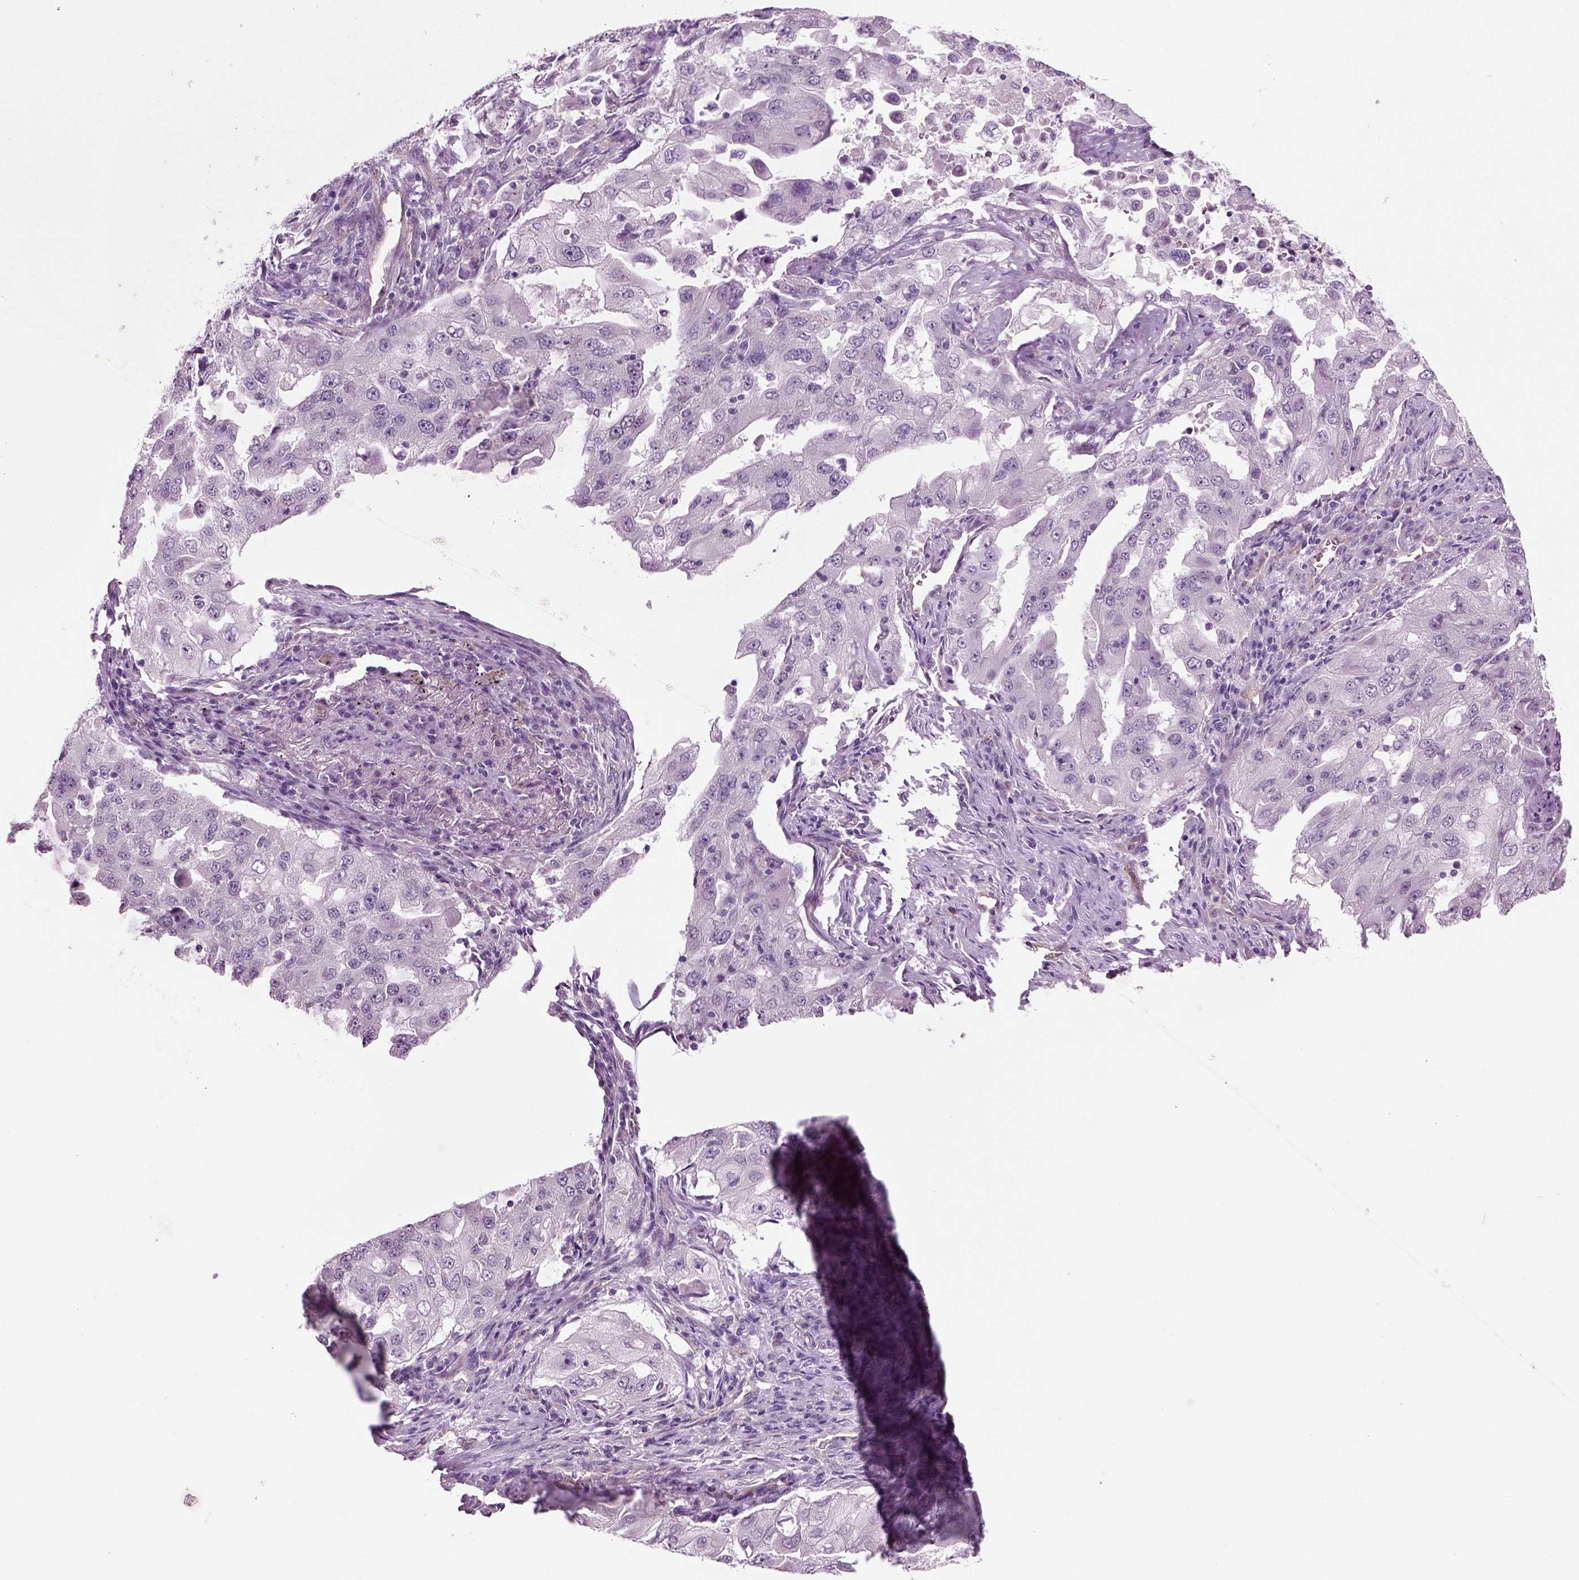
{"staining": {"intensity": "negative", "quantity": "none", "location": "none"}, "tissue": "lung cancer", "cell_type": "Tumor cells", "image_type": "cancer", "snomed": [{"axis": "morphology", "description": "Adenocarcinoma, NOS"}, {"axis": "topography", "description": "Lung"}], "caption": "Adenocarcinoma (lung) was stained to show a protein in brown. There is no significant staining in tumor cells. (DAB immunohistochemistry (IHC), high magnification).", "gene": "COL9A2", "patient": {"sex": "female", "age": 61}}